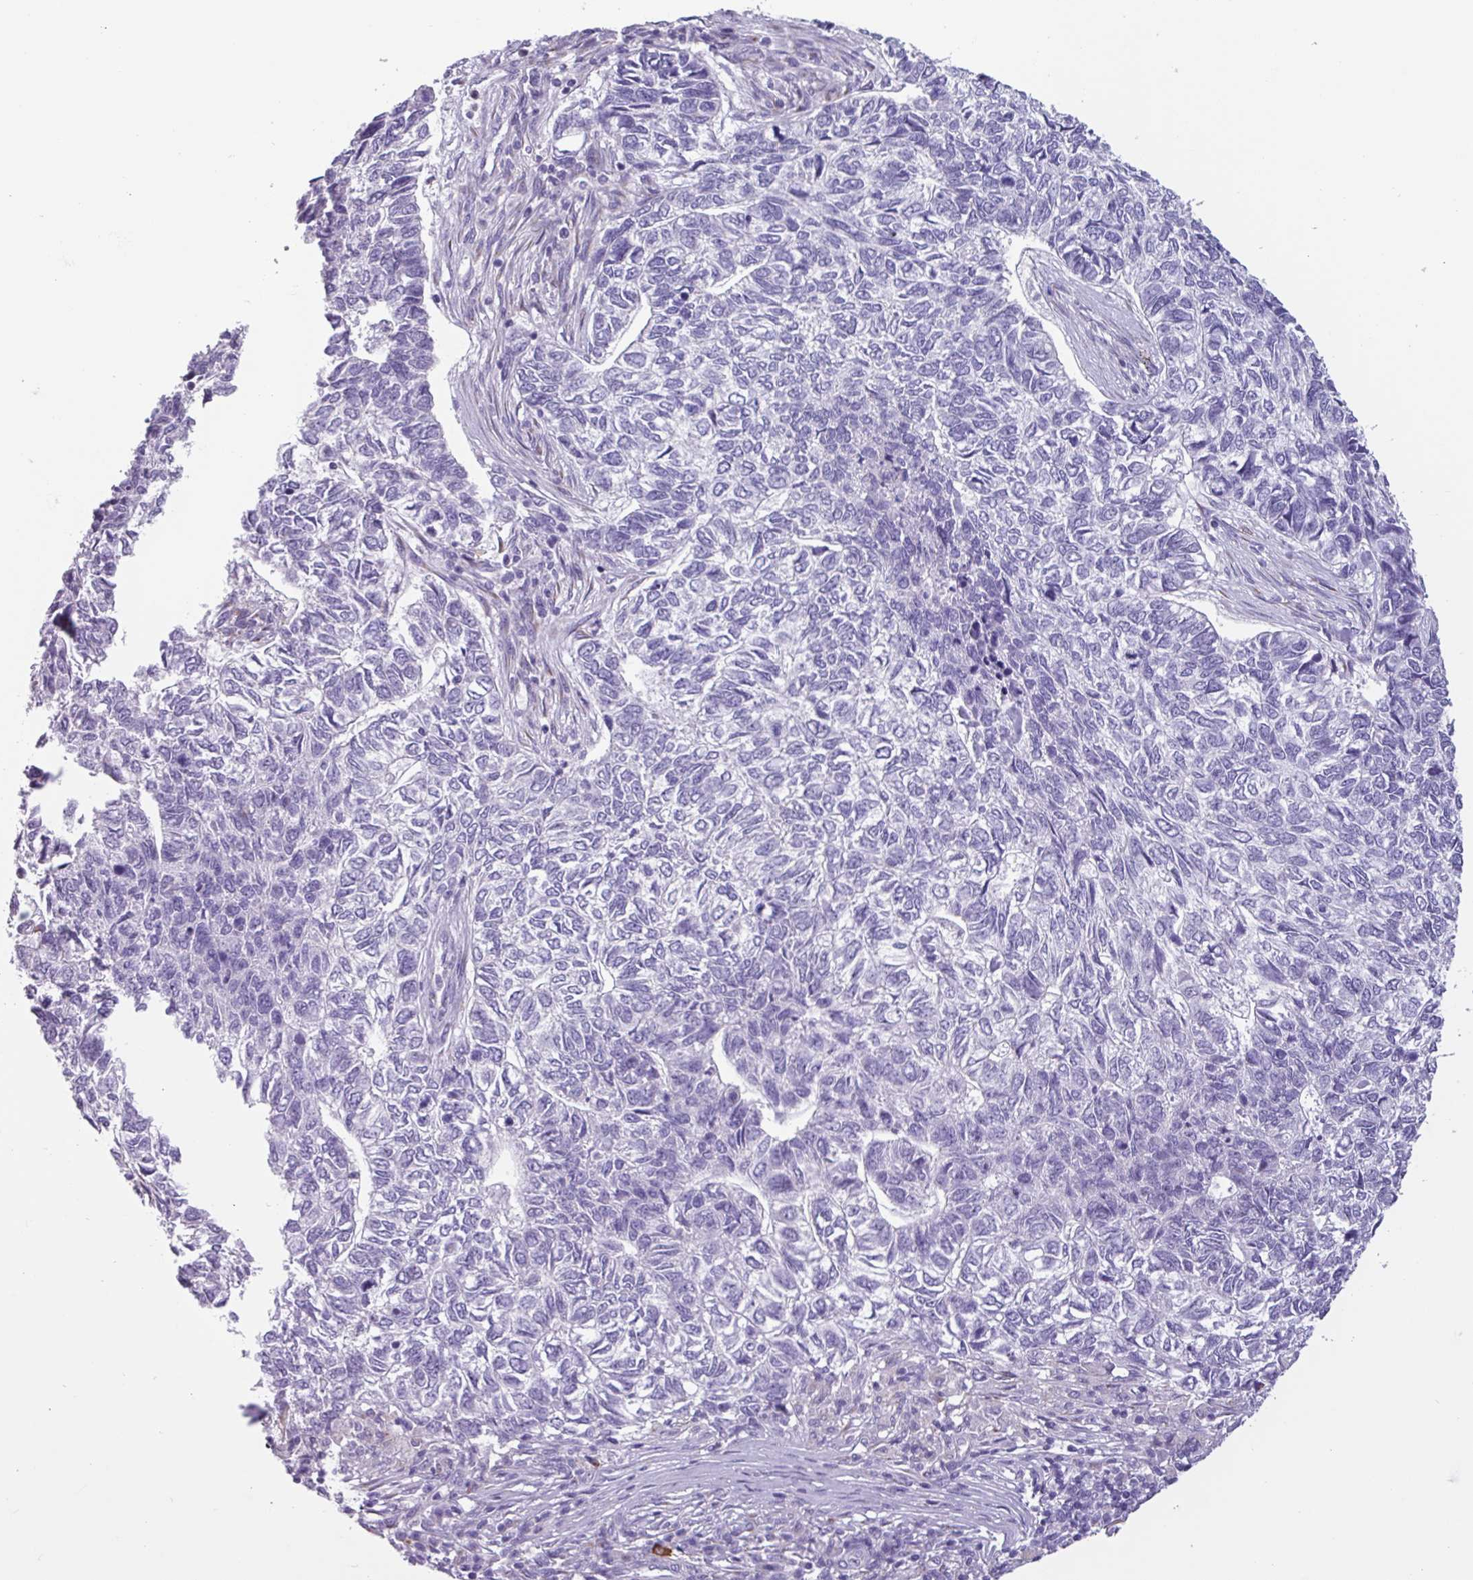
{"staining": {"intensity": "negative", "quantity": "none", "location": "none"}, "tissue": "skin cancer", "cell_type": "Tumor cells", "image_type": "cancer", "snomed": [{"axis": "morphology", "description": "Basal cell carcinoma"}, {"axis": "topography", "description": "Skin"}], "caption": "Tumor cells are negative for protein expression in human skin basal cell carcinoma.", "gene": "ADGRE1", "patient": {"sex": "female", "age": 65}}